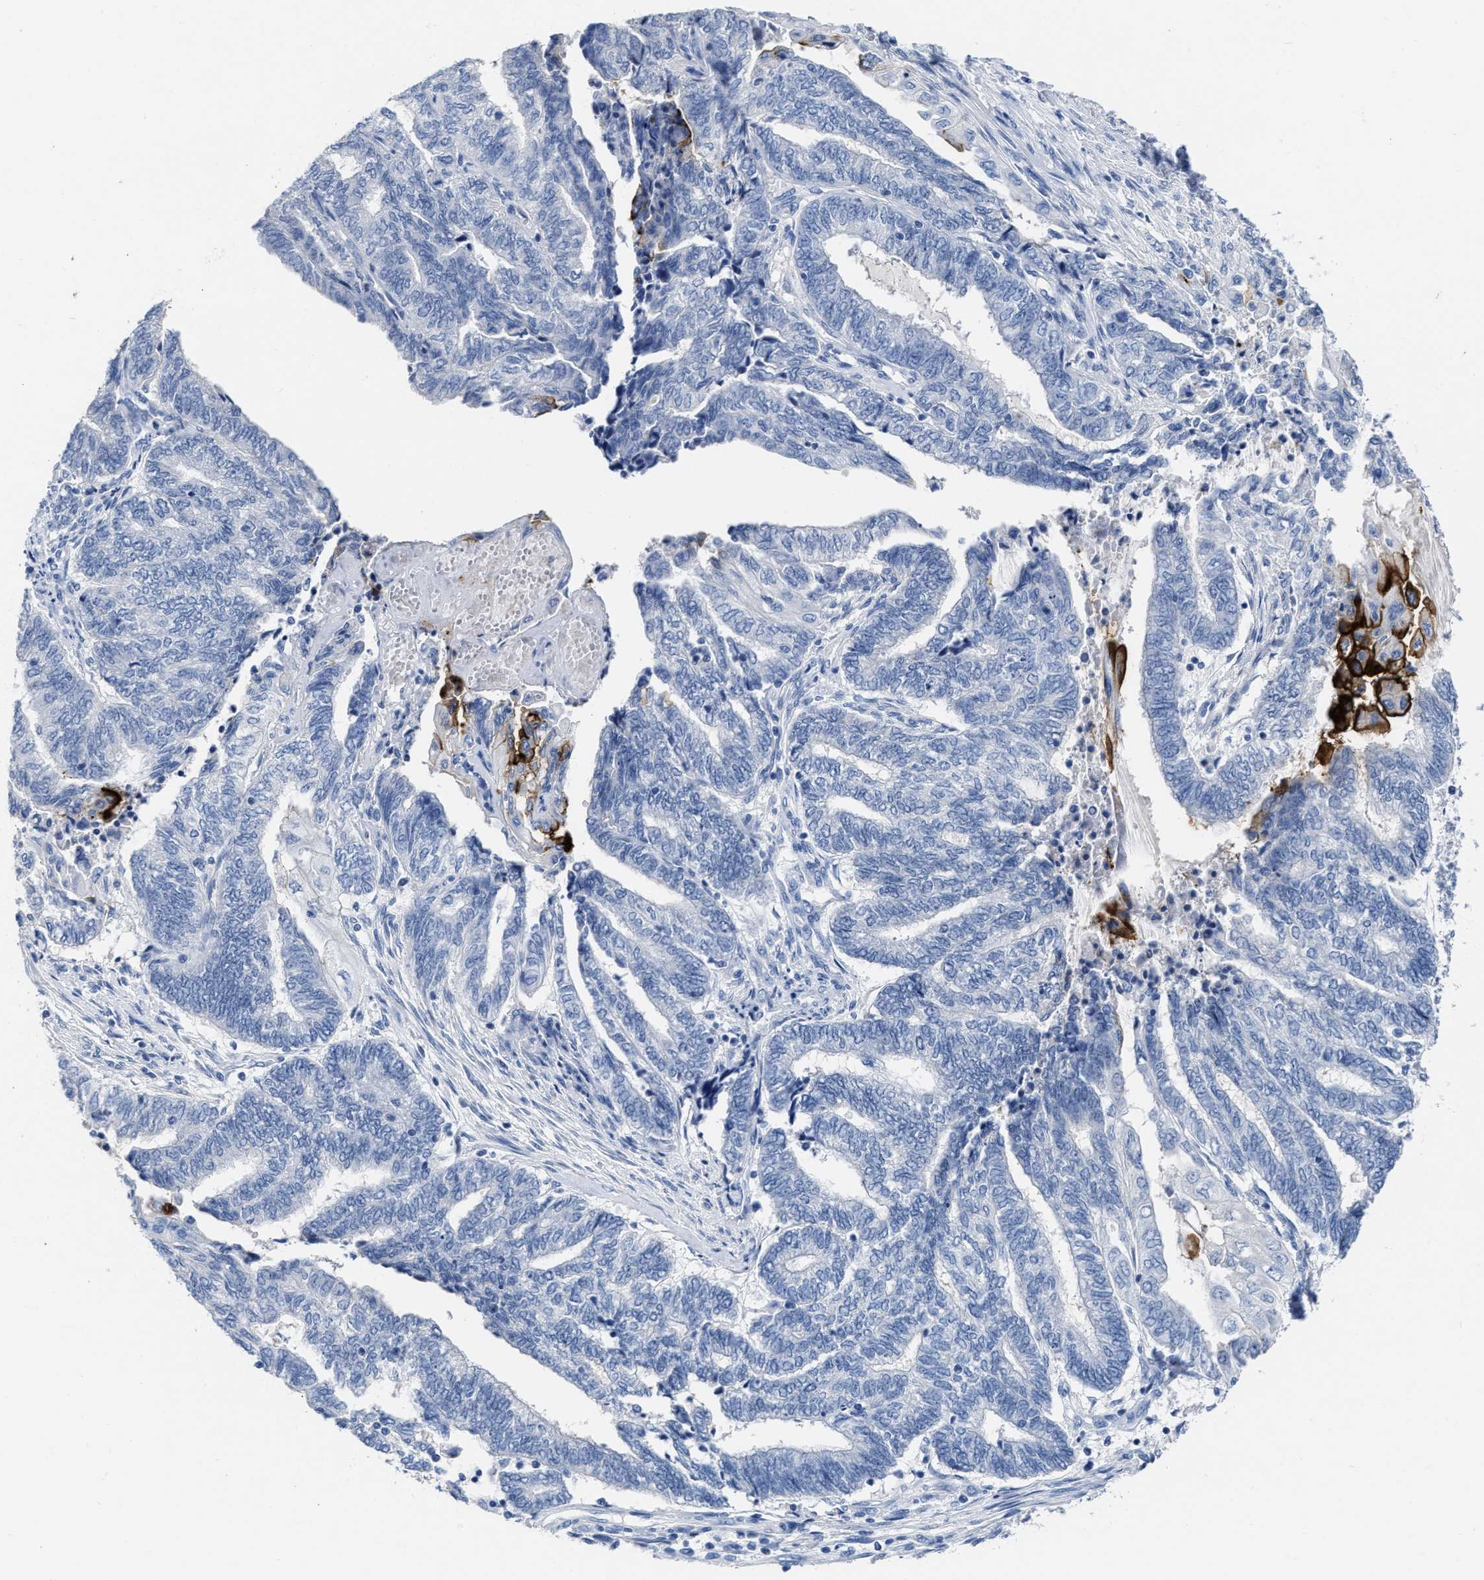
{"staining": {"intensity": "strong", "quantity": "<25%", "location": "cytoplasmic/membranous"}, "tissue": "endometrial cancer", "cell_type": "Tumor cells", "image_type": "cancer", "snomed": [{"axis": "morphology", "description": "Adenocarcinoma, NOS"}, {"axis": "topography", "description": "Uterus"}, {"axis": "topography", "description": "Endometrium"}], "caption": "Protein analysis of endometrial adenocarcinoma tissue reveals strong cytoplasmic/membranous positivity in about <25% of tumor cells.", "gene": "CEACAM5", "patient": {"sex": "female", "age": 70}}